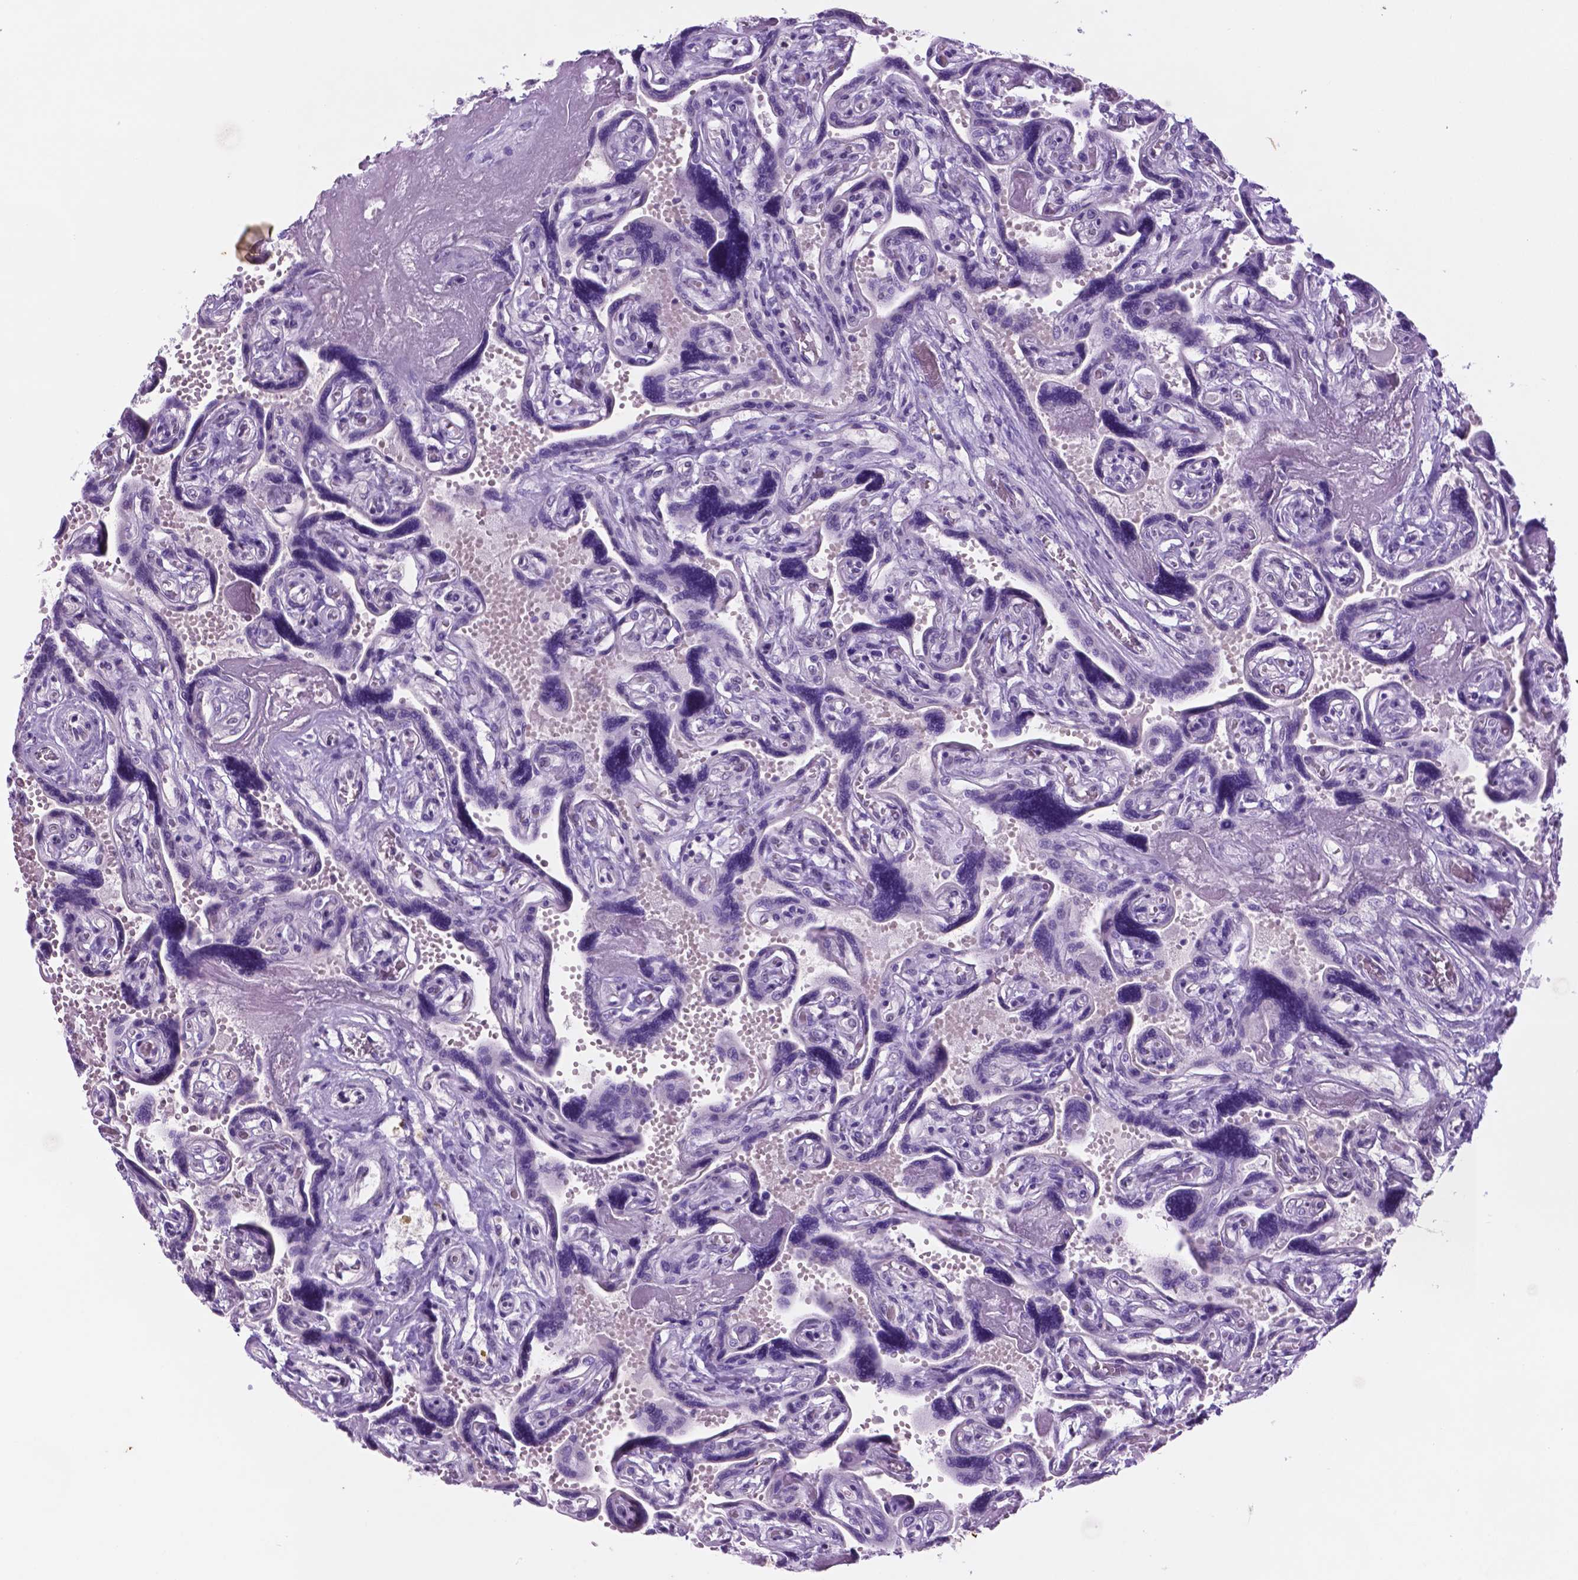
{"staining": {"intensity": "negative", "quantity": "none", "location": "none"}, "tissue": "placenta", "cell_type": "Decidual cells", "image_type": "normal", "snomed": [{"axis": "morphology", "description": "Normal tissue, NOS"}, {"axis": "topography", "description": "Placenta"}], "caption": "Immunohistochemical staining of benign human placenta displays no significant staining in decidual cells.", "gene": "C18orf21", "patient": {"sex": "female", "age": 32}}